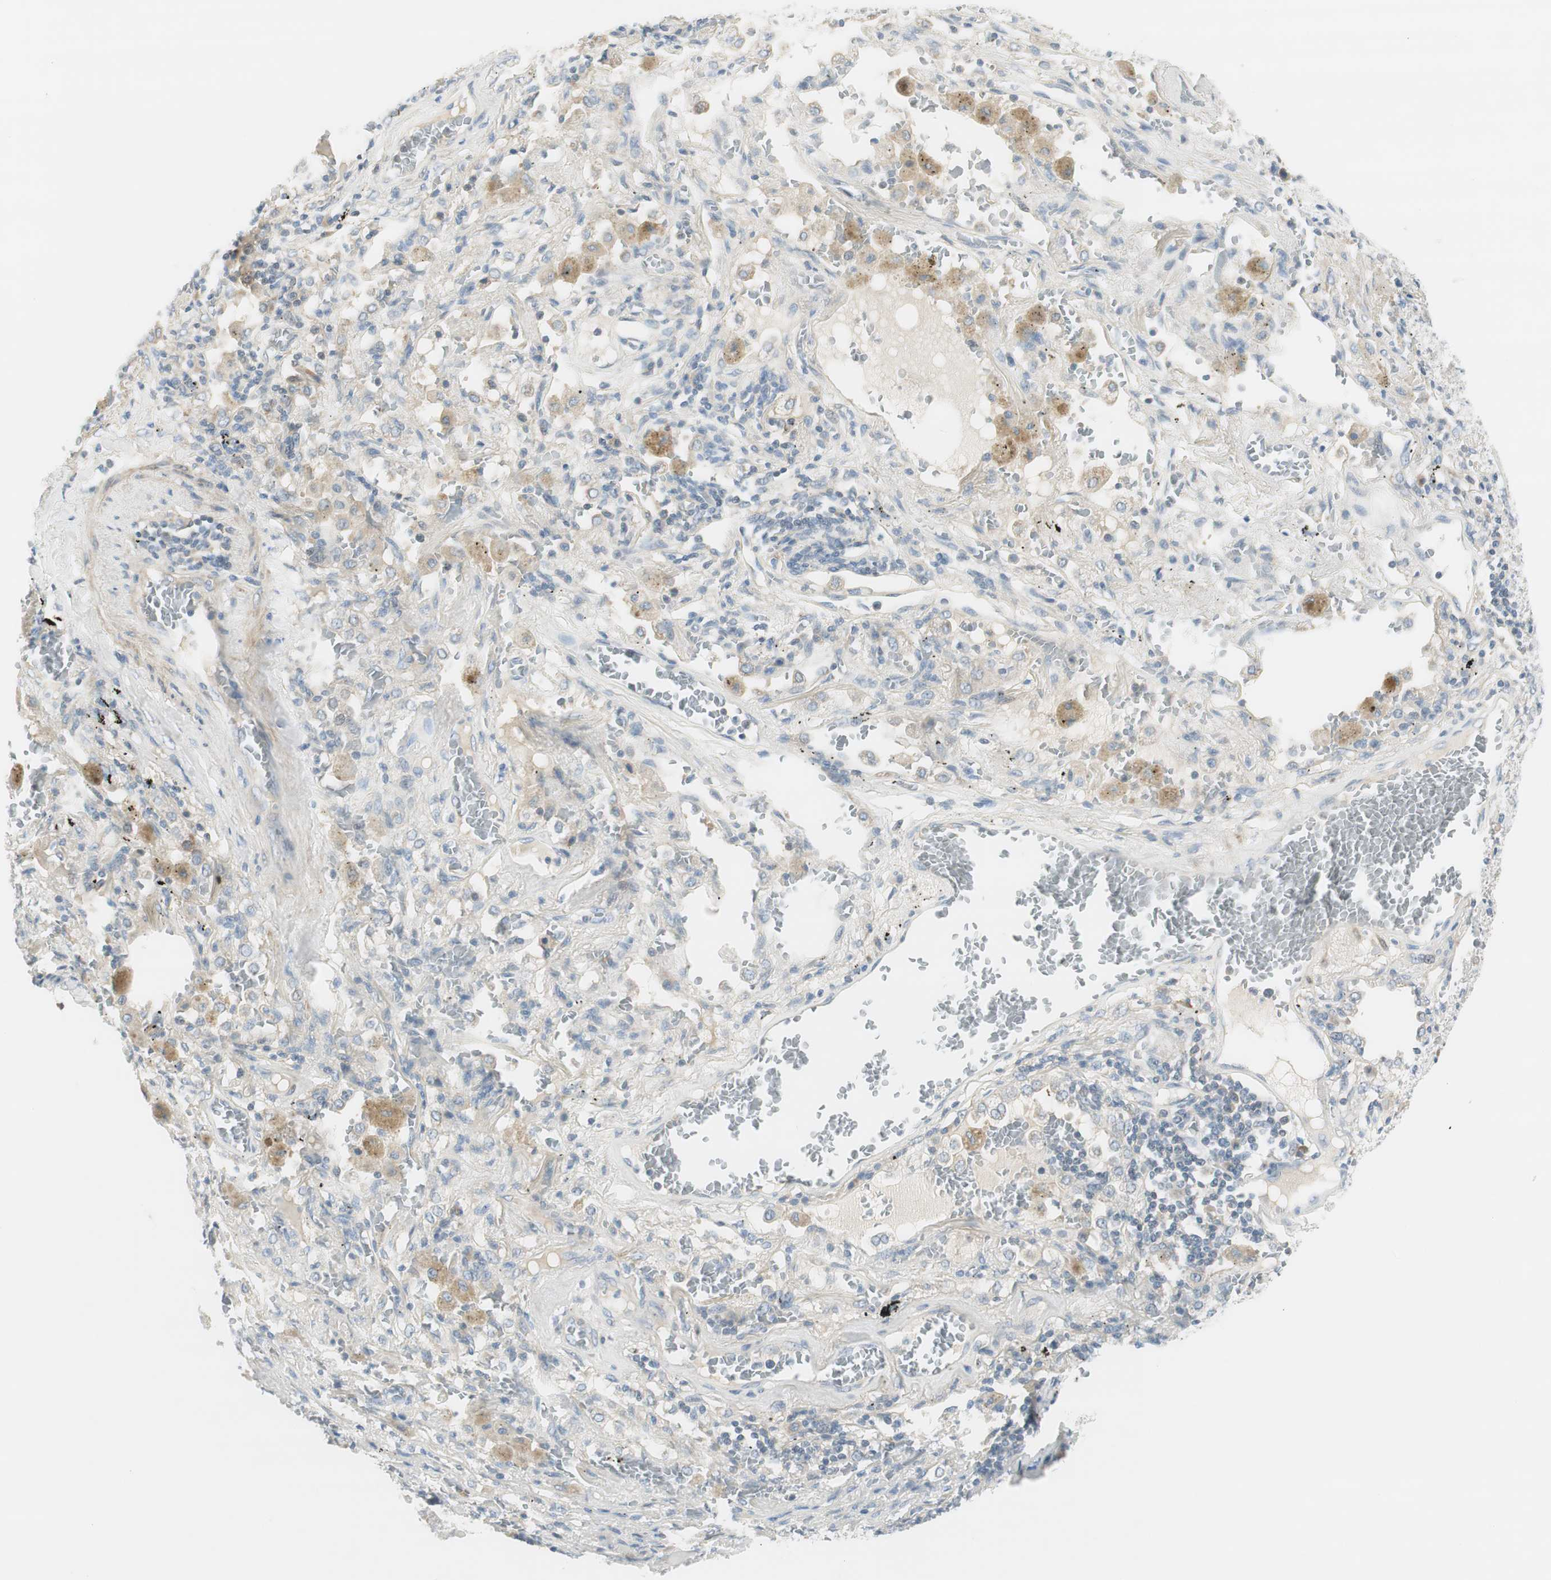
{"staining": {"intensity": "negative", "quantity": "none", "location": "none"}, "tissue": "lung cancer", "cell_type": "Tumor cells", "image_type": "cancer", "snomed": [{"axis": "morphology", "description": "Squamous cell carcinoma, NOS"}, {"axis": "topography", "description": "Lung"}], "caption": "A high-resolution image shows immunohistochemistry (IHC) staining of lung cancer (squamous cell carcinoma), which shows no significant staining in tumor cells. Nuclei are stained in blue.", "gene": "TACR3", "patient": {"sex": "male", "age": 57}}